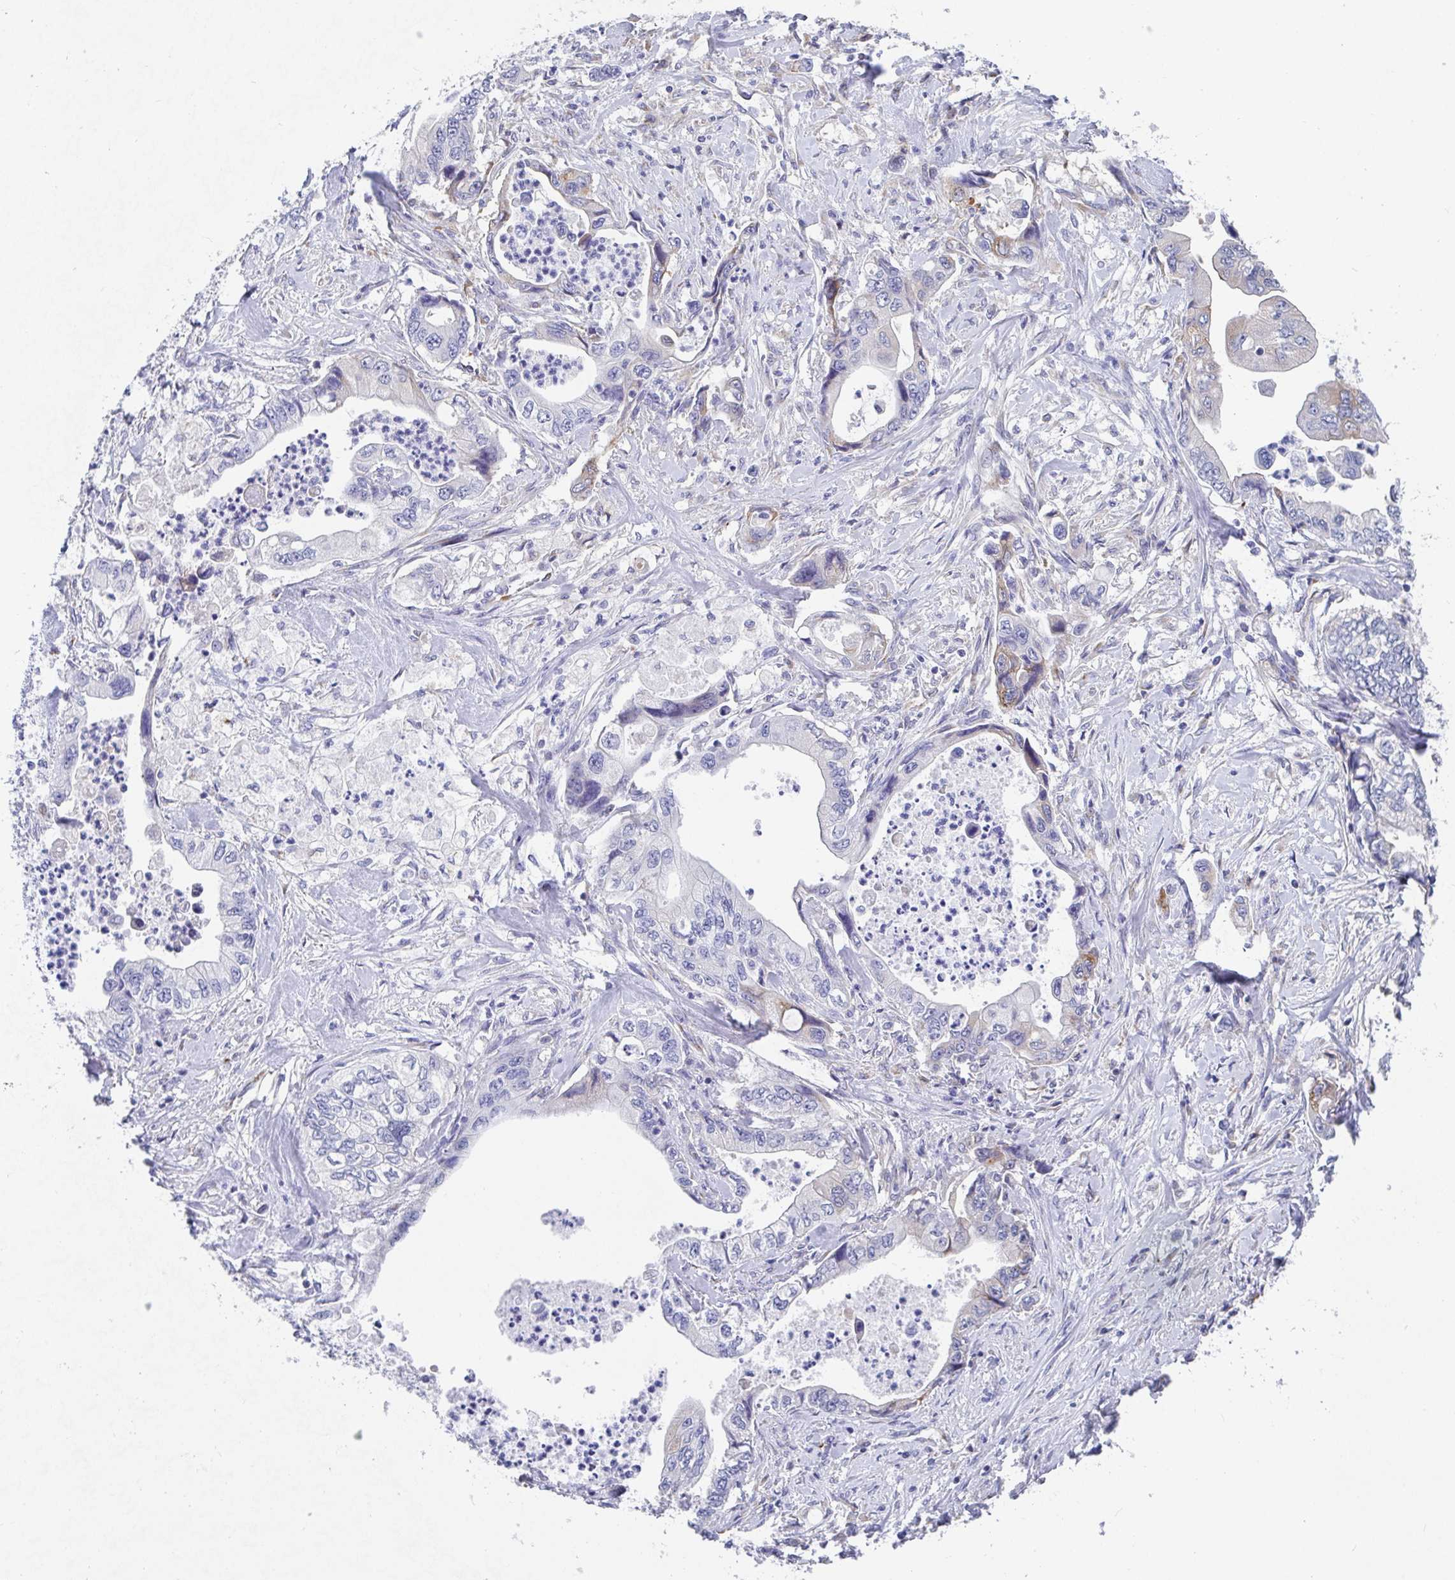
{"staining": {"intensity": "negative", "quantity": "none", "location": "none"}, "tissue": "stomach cancer", "cell_type": "Tumor cells", "image_type": "cancer", "snomed": [{"axis": "morphology", "description": "Adenocarcinoma, NOS"}, {"axis": "topography", "description": "Pancreas"}, {"axis": "topography", "description": "Stomach, upper"}], "caption": "DAB immunohistochemical staining of human stomach adenocarcinoma reveals no significant staining in tumor cells.", "gene": "TAS2R39", "patient": {"sex": "male", "age": 77}}